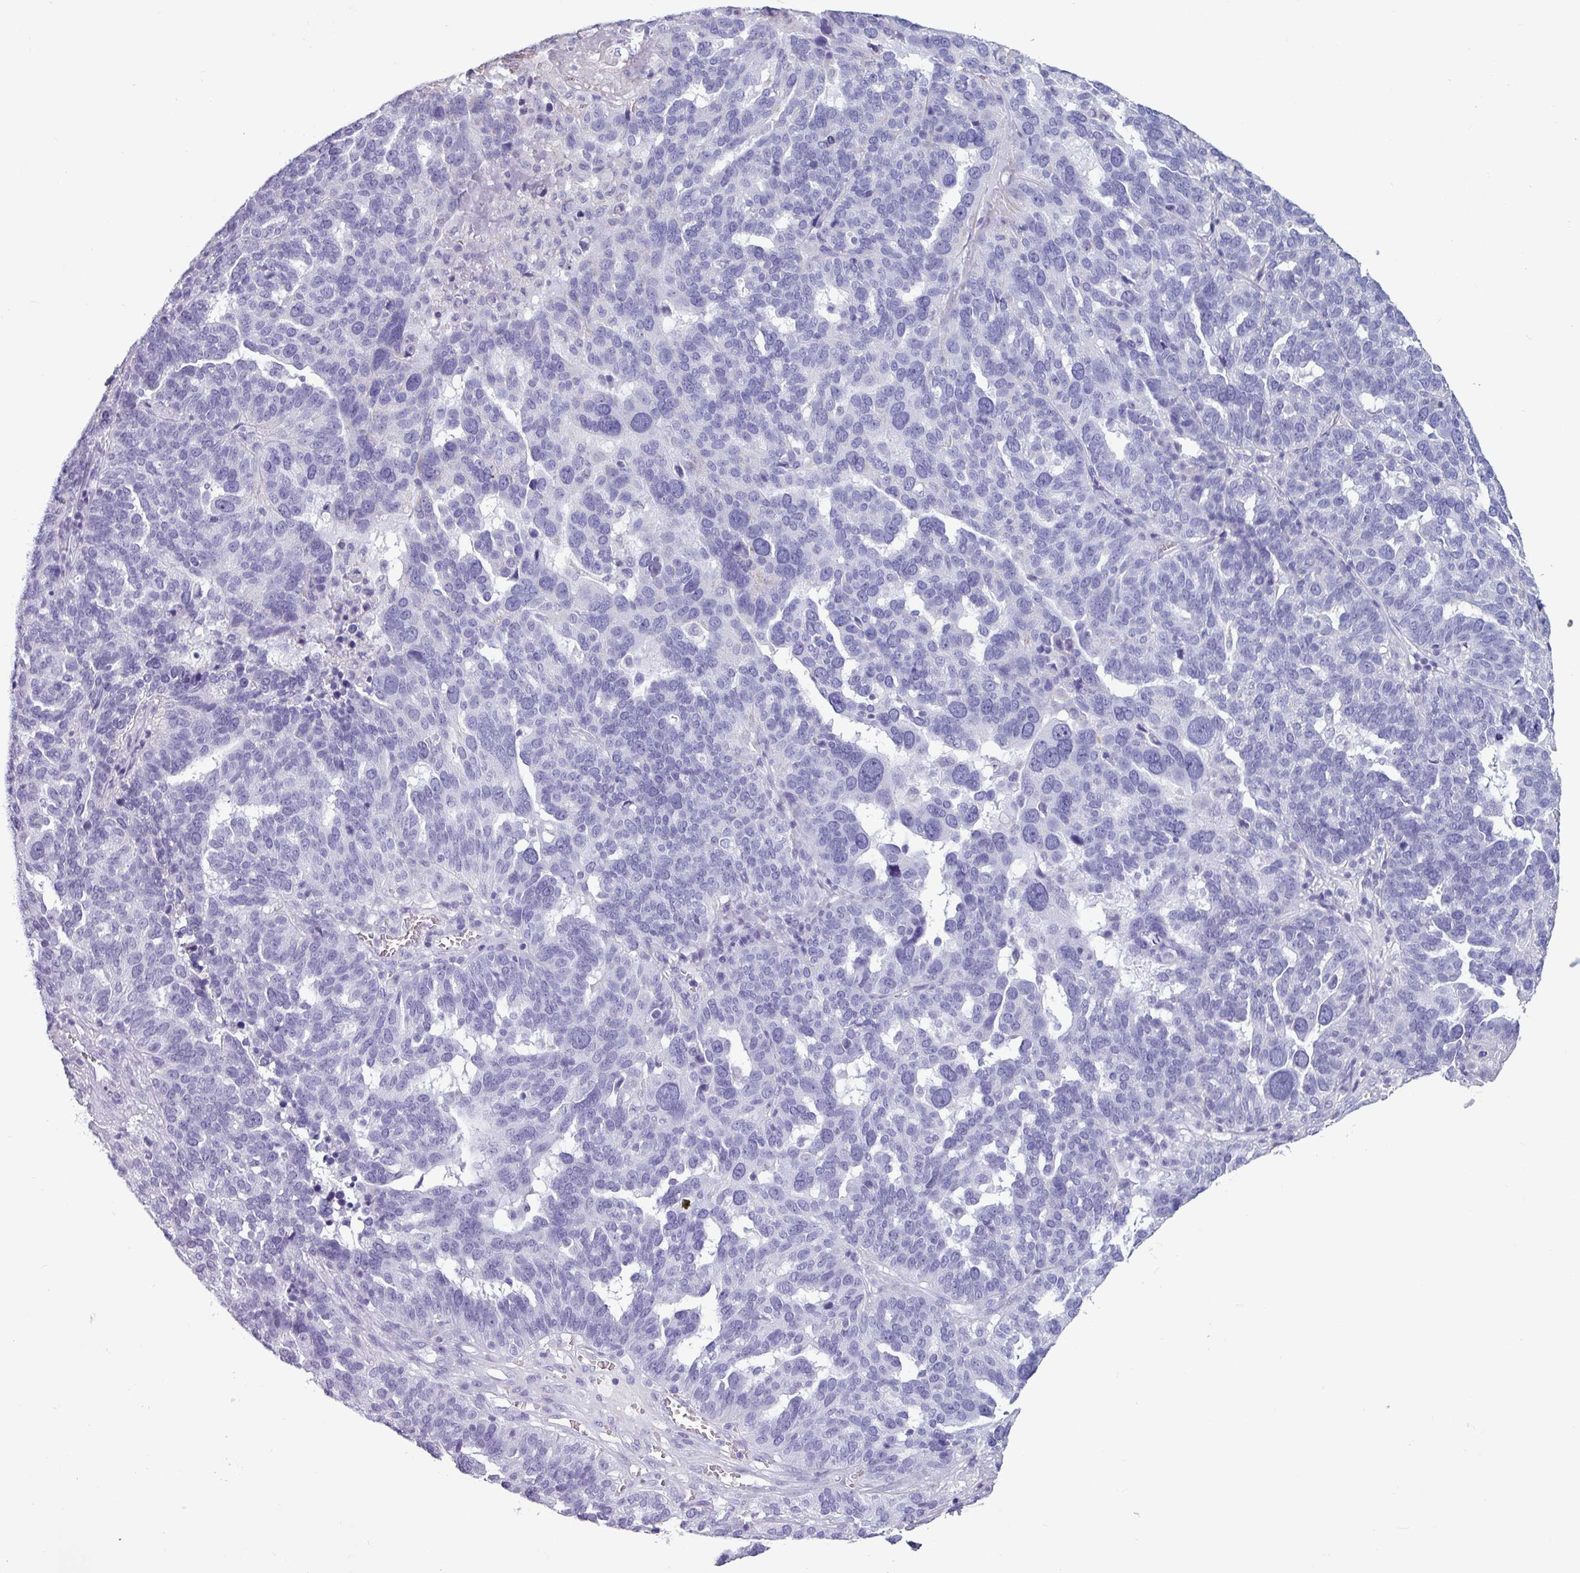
{"staining": {"intensity": "negative", "quantity": "none", "location": "none"}, "tissue": "ovarian cancer", "cell_type": "Tumor cells", "image_type": "cancer", "snomed": [{"axis": "morphology", "description": "Cystadenocarcinoma, serous, NOS"}, {"axis": "topography", "description": "Ovary"}], "caption": "Ovarian cancer was stained to show a protein in brown. There is no significant positivity in tumor cells.", "gene": "CAMK1", "patient": {"sex": "female", "age": 59}}